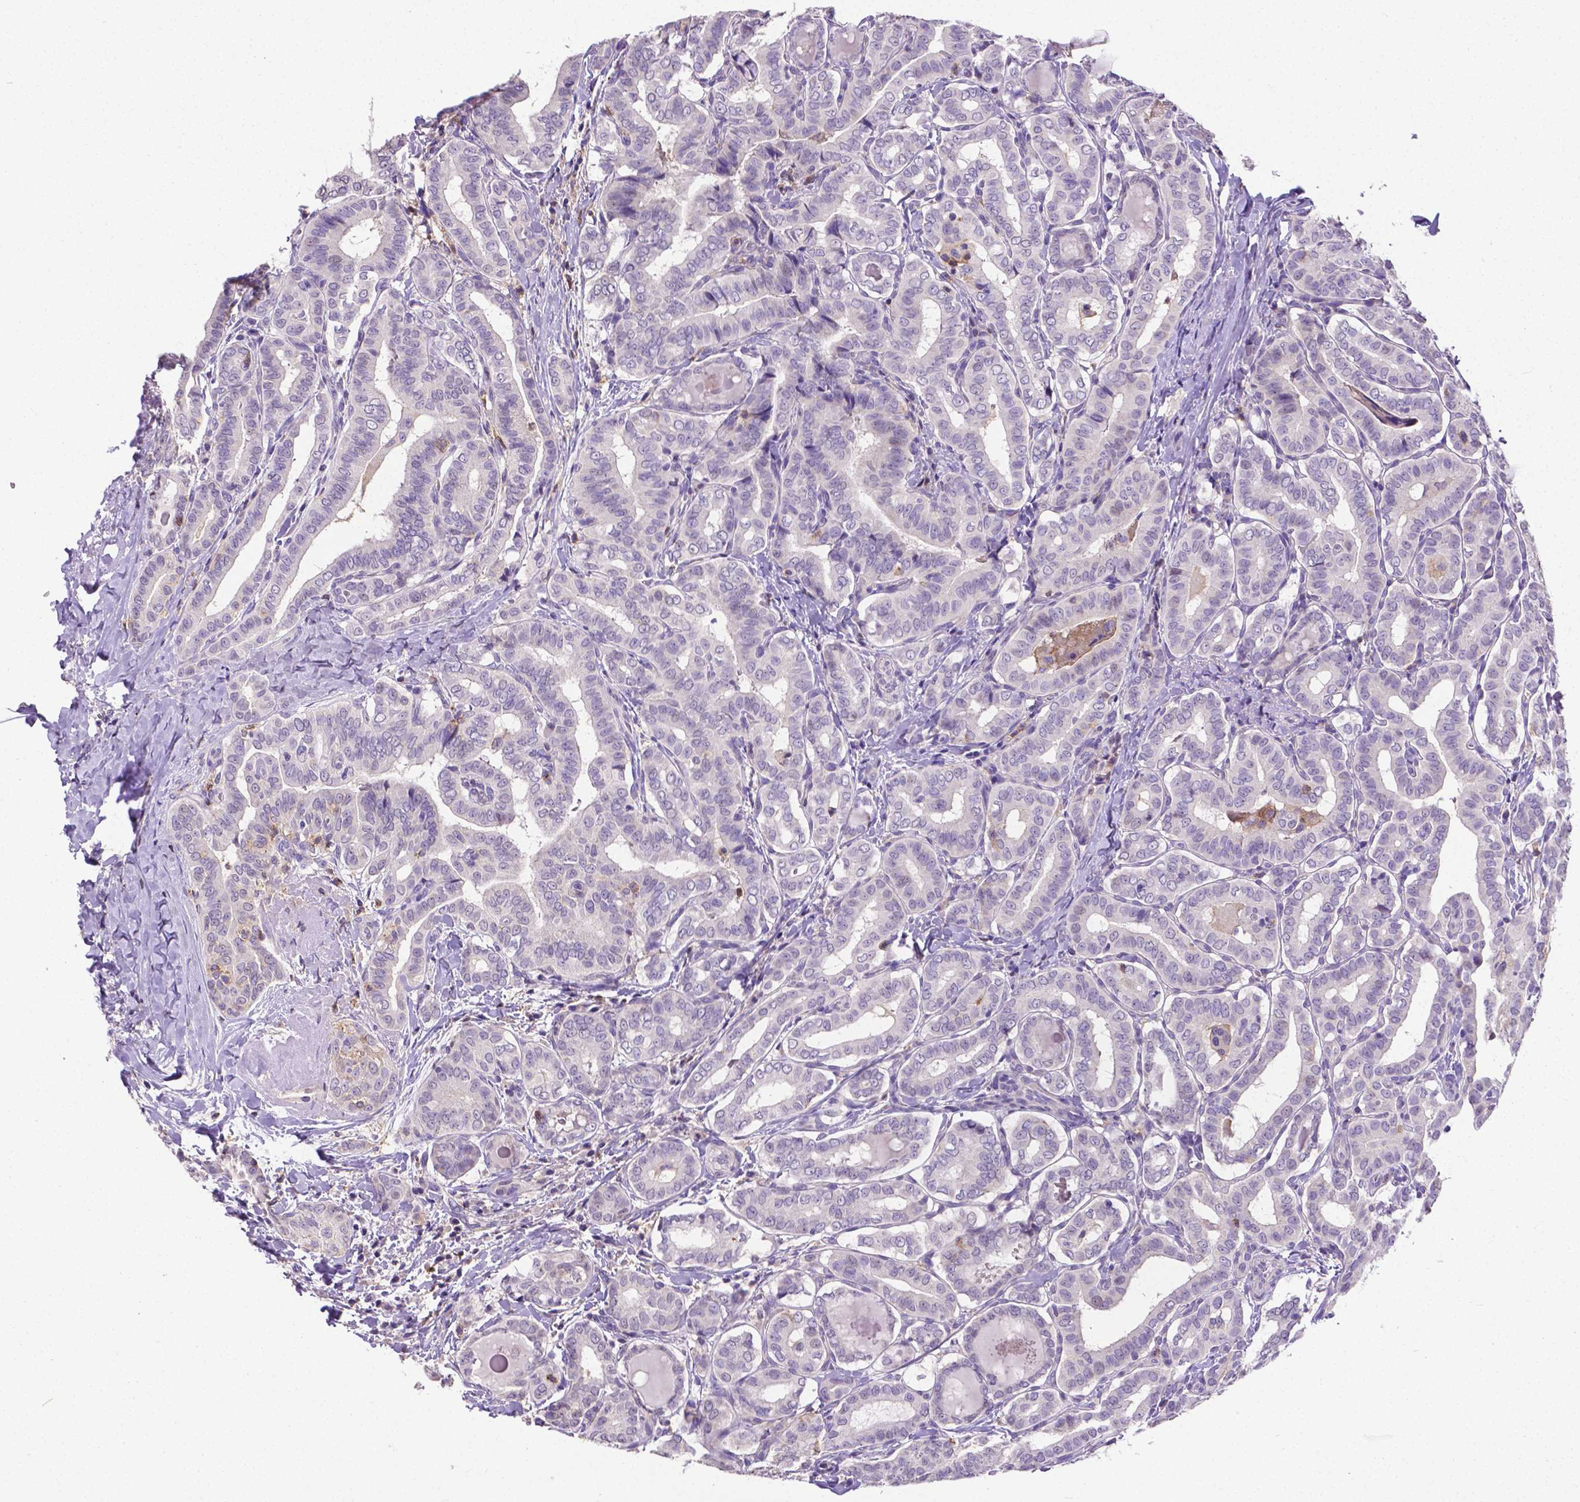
{"staining": {"intensity": "negative", "quantity": "none", "location": "none"}, "tissue": "thyroid cancer", "cell_type": "Tumor cells", "image_type": "cancer", "snomed": [{"axis": "morphology", "description": "Papillary adenocarcinoma, NOS"}, {"axis": "morphology", "description": "Papillary adenoma metastatic"}, {"axis": "topography", "description": "Thyroid gland"}], "caption": "The image exhibits no significant staining in tumor cells of papillary adenoma metastatic (thyroid).", "gene": "CD4", "patient": {"sex": "female", "age": 50}}